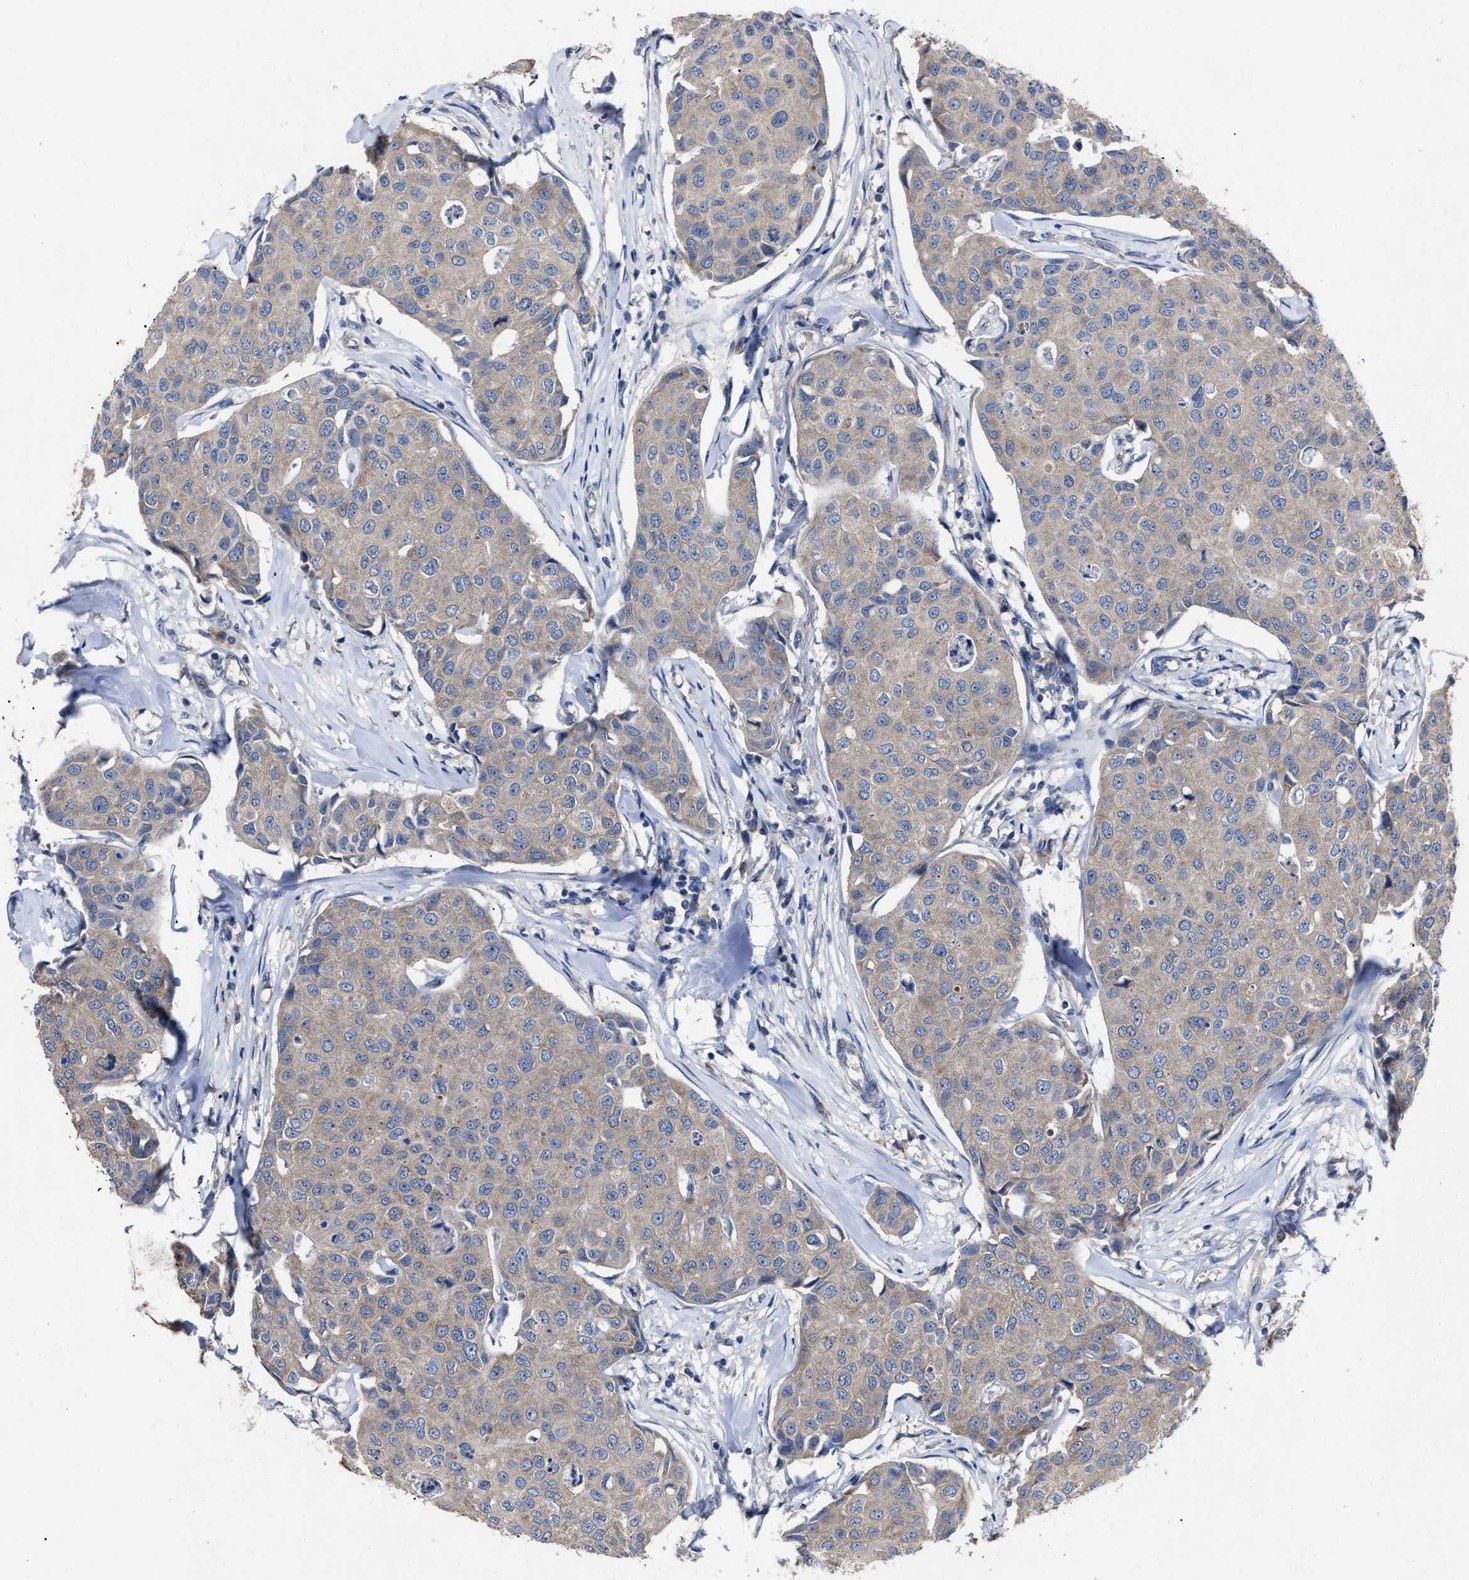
{"staining": {"intensity": "weak", "quantity": "25%-75%", "location": "cytoplasmic/membranous"}, "tissue": "breast cancer", "cell_type": "Tumor cells", "image_type": "cancer", "snomed": [{"axis": "morphology", "description": "Duct carcinoma"}, {"axis": "topography", "description": "Breast"}], "caption": "IHC (DAB) staining of infiltrating ductal carcinoma (breast) demonstrates weak cytoplasmic/membranous protein staining in approximately 25%-75% of tumor cells.", "gene": "UPF1", "patient": {"sex": "female", "age": 80}}